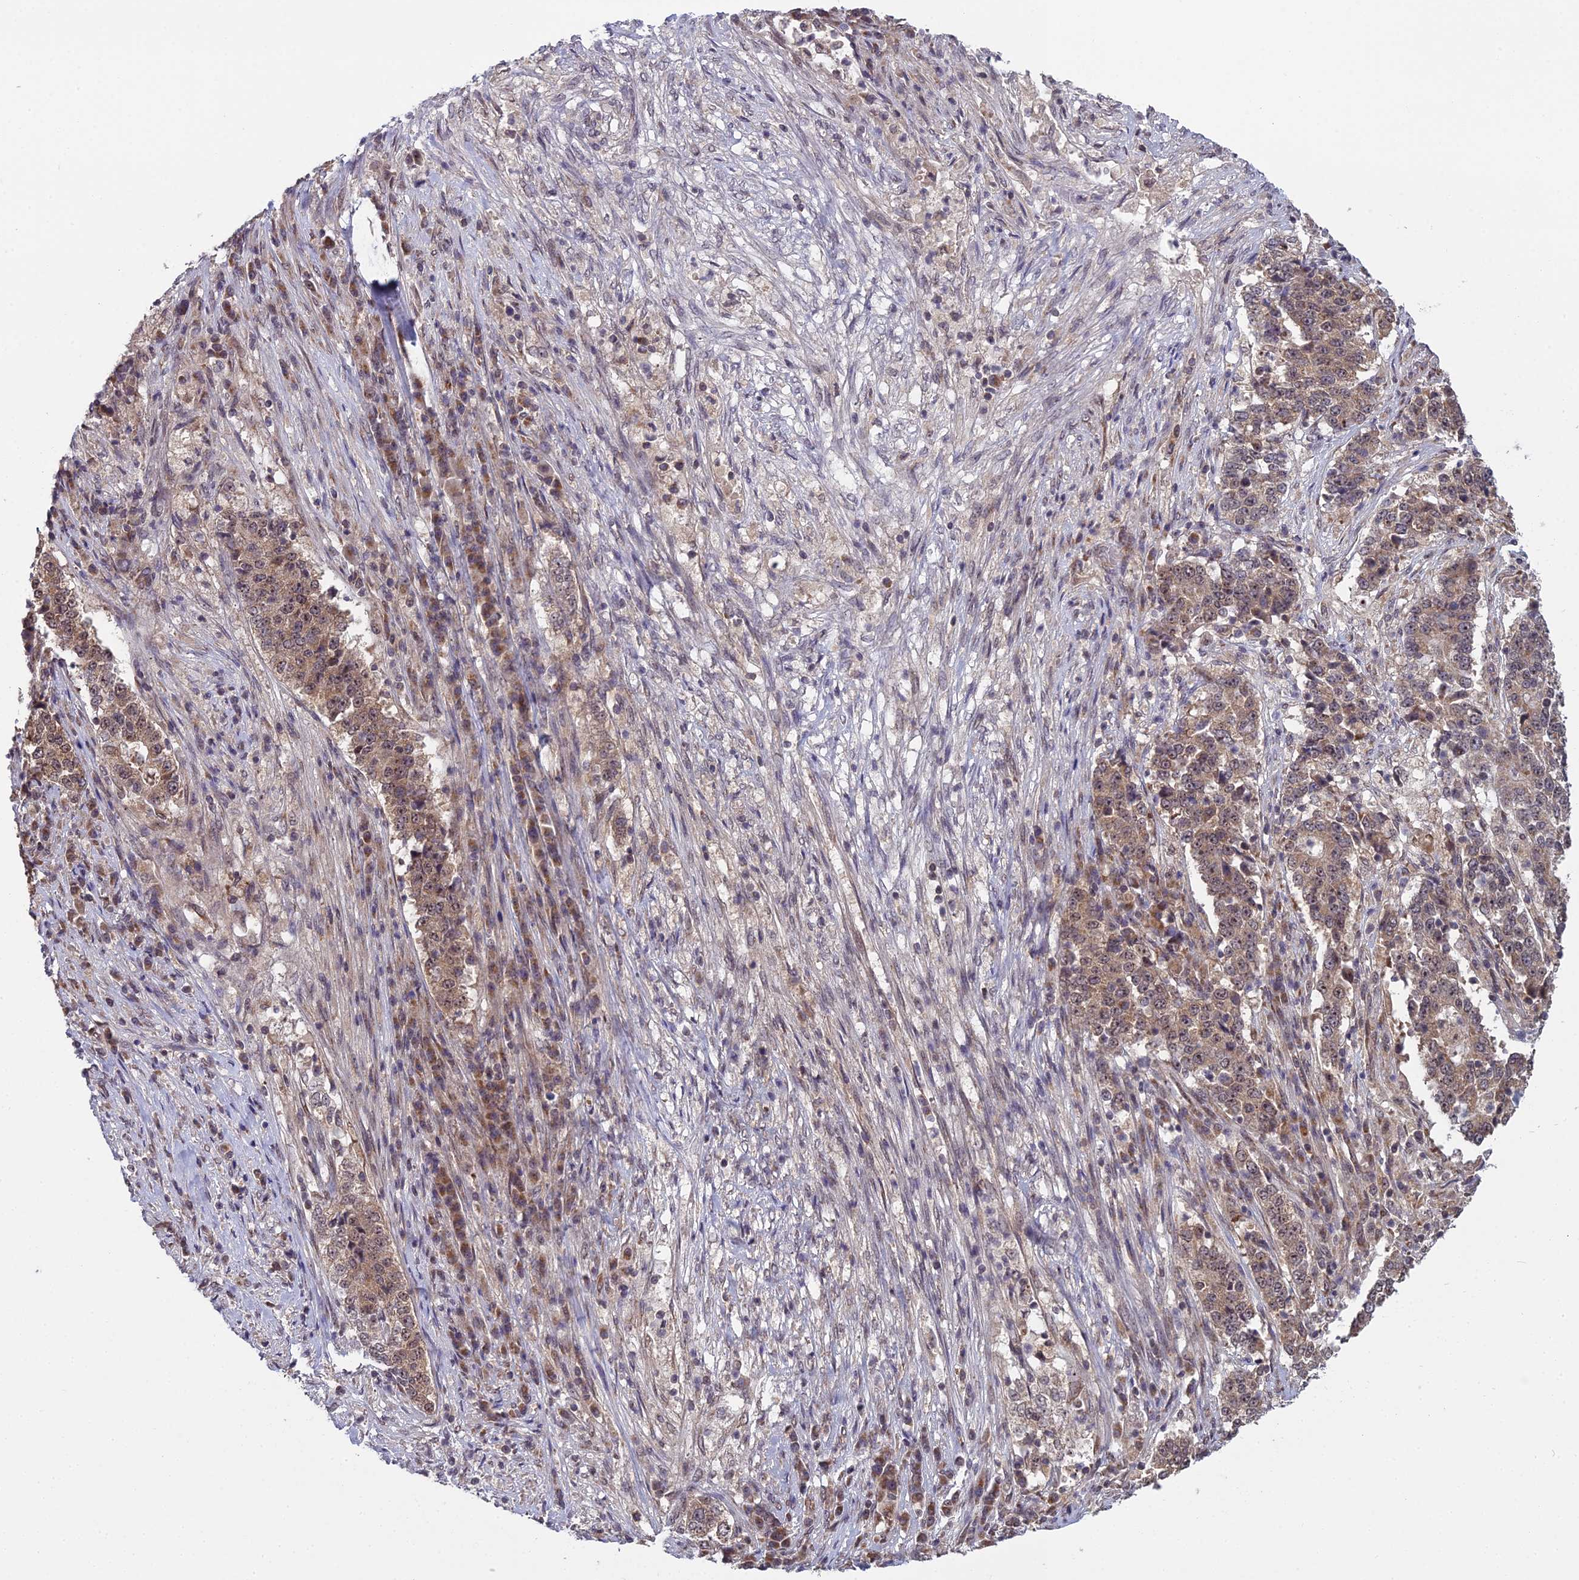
{"staining": {"intensity": "weak", "quantity": ">75%", "location": "cytoplasmic/membranous,nuclear"}, "tissue": "stomach cancer", "cell_type": "Tumor cells", "image_type": "cancer", "snomed": [{"axis": "morphology", "description": "Adenocarcinoma, NOS"}, {"axis": "topography", "description": "Stomach"}], "caption": "Immunohistochemistry (IHC) of human stomach cancer displays low levels of weak cytoplasmic/membranous and nuclear expression in about >75% of tumor cells.", "gene": "MEOX1", "patient": {"sex": "male", "age": 59}}